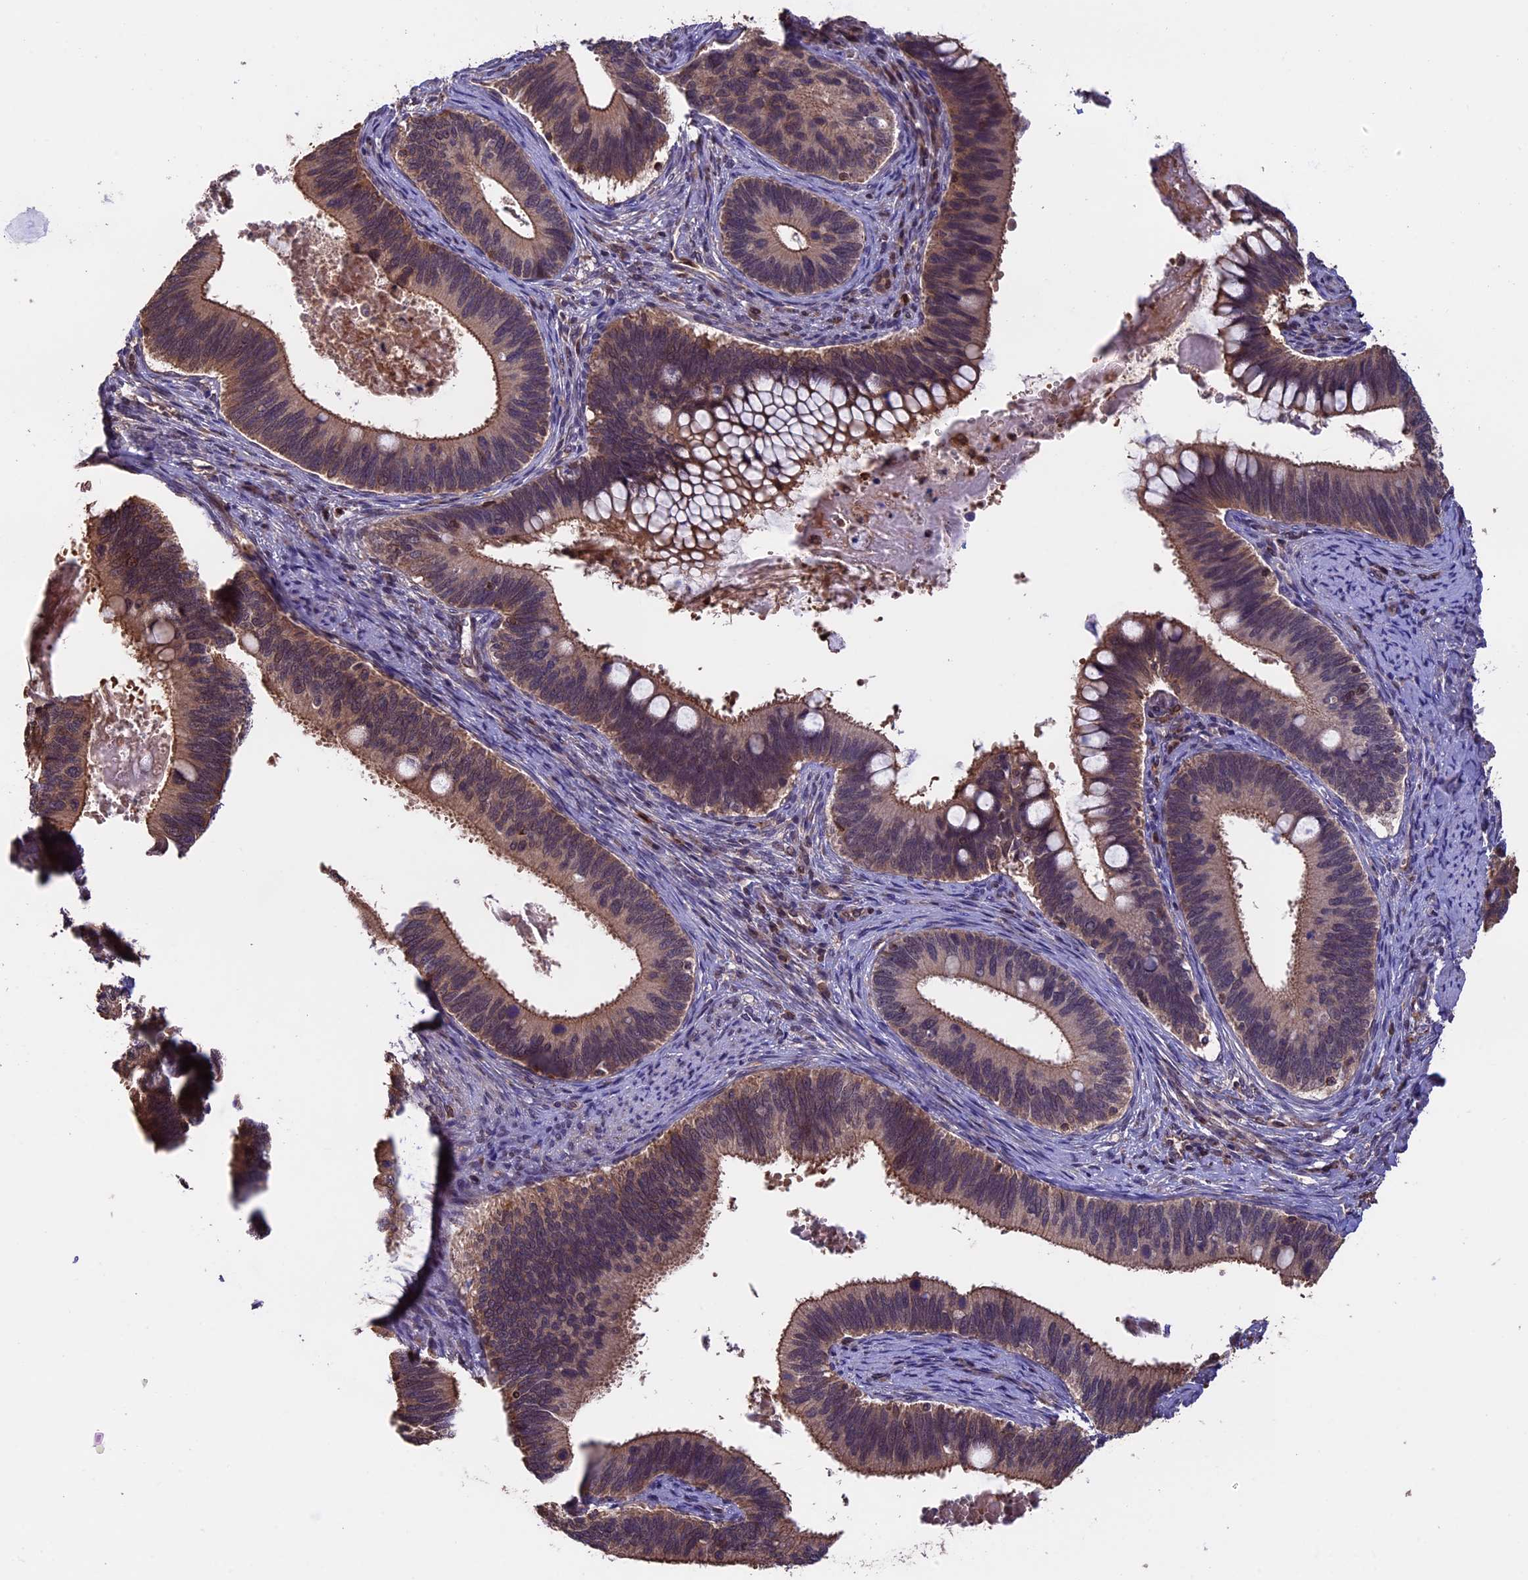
{"staining": {"intensity": "moderate", "quantity": ">75%", "location": "cytoplasmic/membranous"}, "tissue": "cervical cancer", "cell_type": "Tumor cells", "image_type": "cancer", "snomed": [{"axis": "morphology", "description": "Adenocarcinoma, NOS"}, {"axis": "topography", "description": "Cervix"}], "caption": "A brown stain shows moderate cytoplasmic/membranous positivity of a protein in human cervical cancer tumor cells.", "gene": "PKD2L2", "patient": {"sex": "female", "age": 42}}